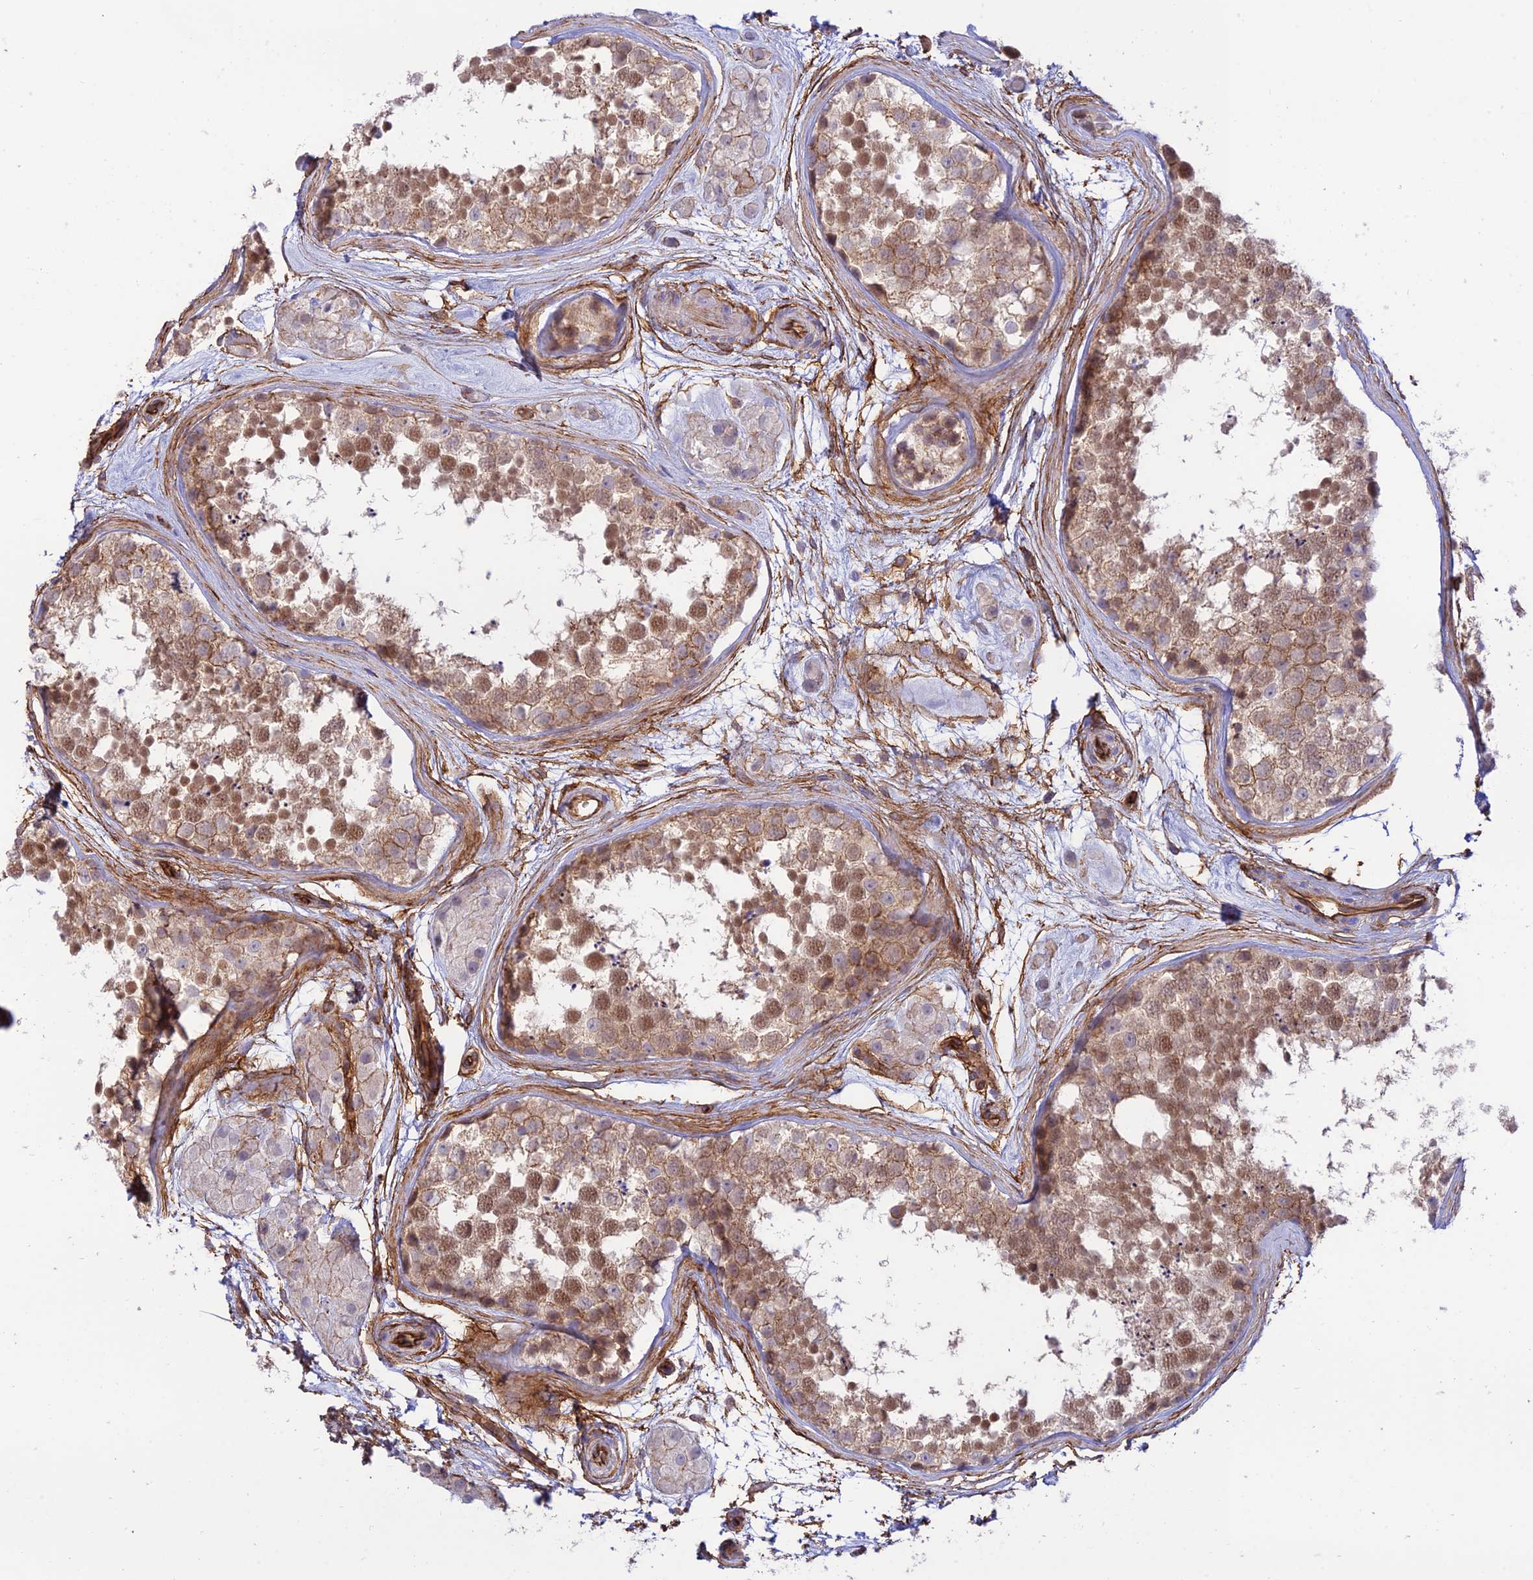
{"staining": {"intensity": "moderate", "quantity": ">75%", "location": "cytoplasmic/membranous,nuclear"}, "tissue": "testis", "cell_type": "Cells in seminiferous ducts", "image_type": "normal", "snomed": [{"axis": "morphology", "description": "Normal tissue, NOS"}, {"axis": "topography", "description": "Testis"}], "caption": "A high-resolution micrograph shows immunohistochemistry staining of benign testis, which reveals moderate cytoplasmic/membranous,nuclear positivity in approximately >75% of cells in seminiferous ducts. The staining is performed using DAB (3,3'-diaminobenzidine) brown chromogen to label protein expression. The nuclei are counter-stained blue using hematoxylin.", "gene": "YPEL5", "patient": {"sex": "male", "age": 56}}